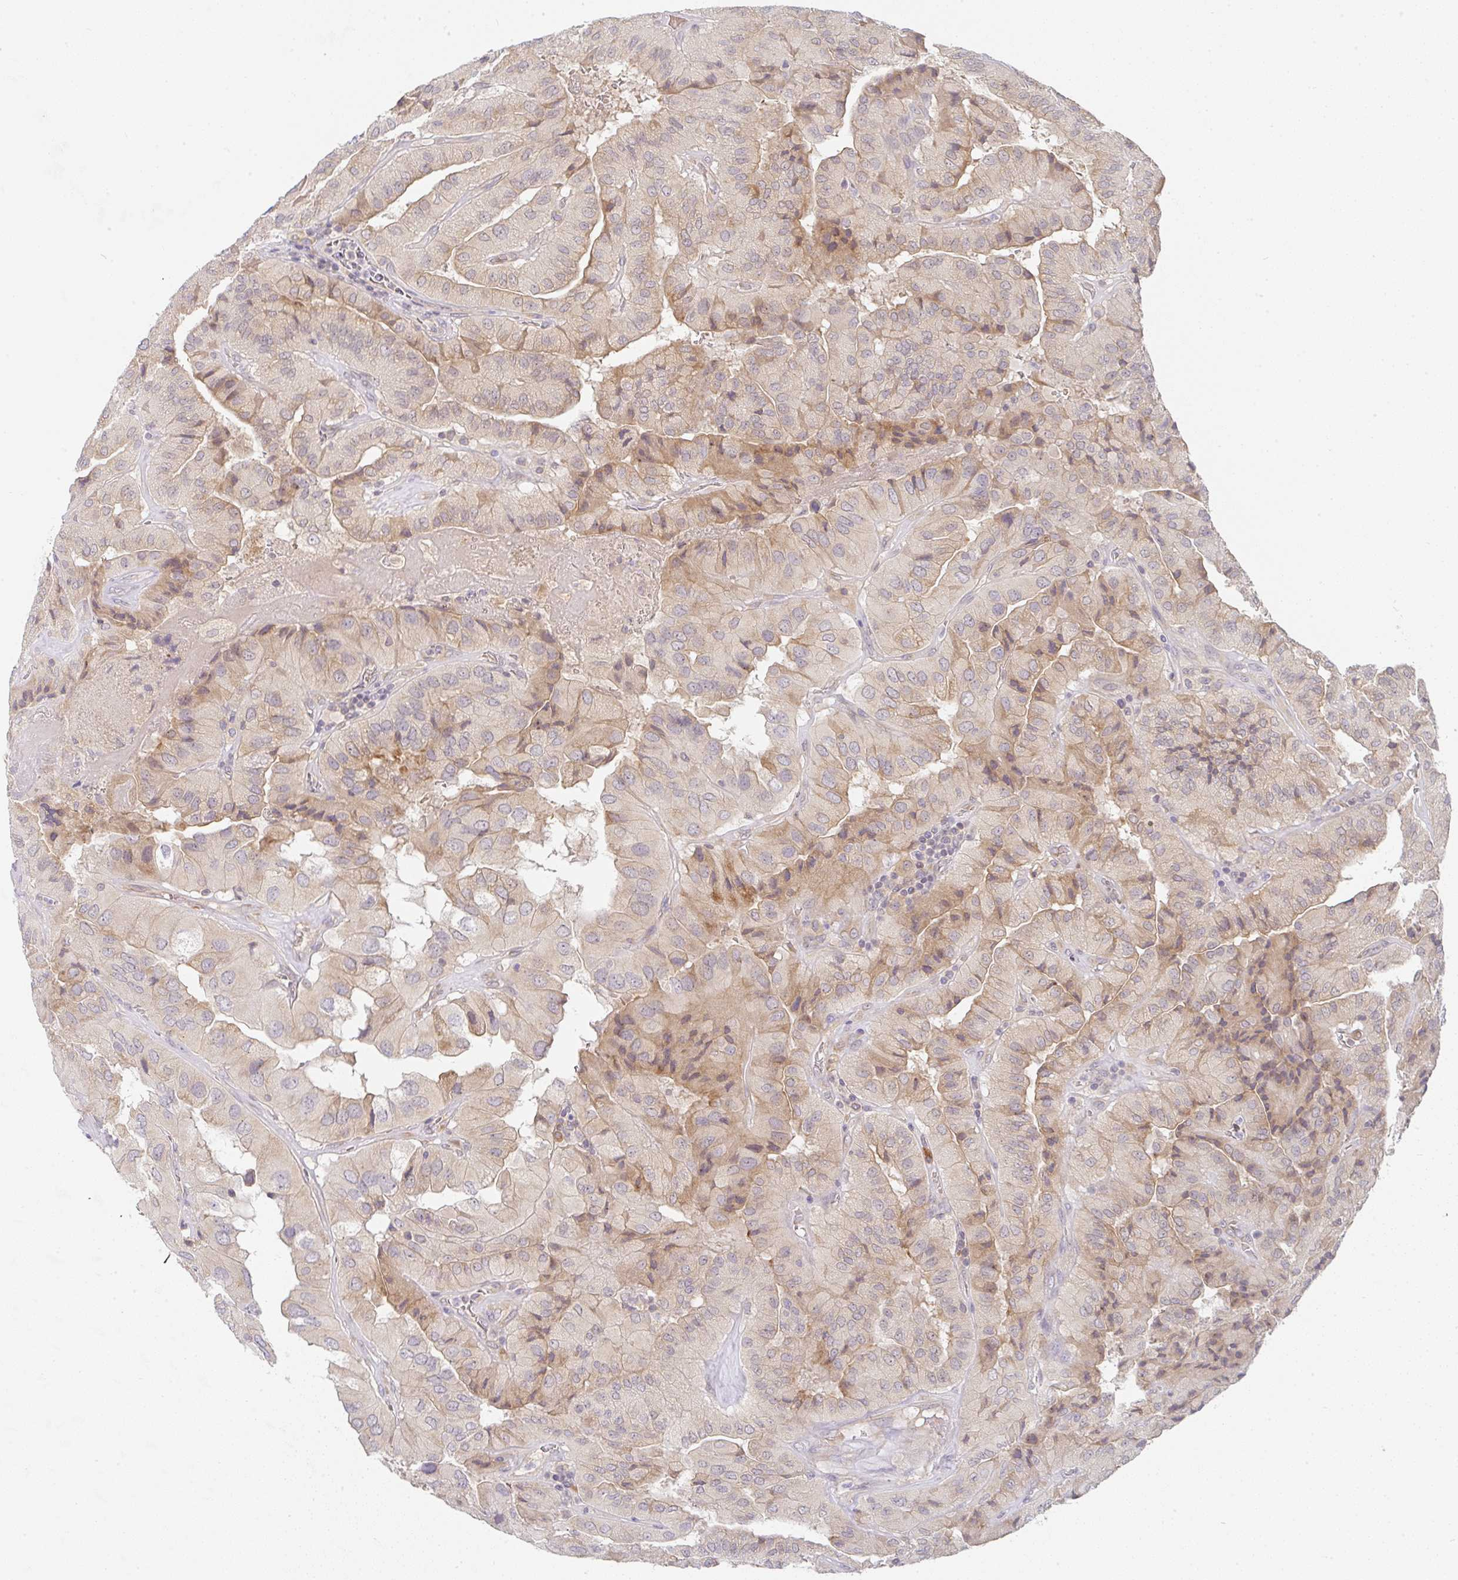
{"staining": {"intensity": "moderate", "quantity": "25%-75%", "location": "cytoplasmic/membranous"}, "tissue": "thyroid cancer", "cell_type": "Tumor cells", "image_type": "cancer", "snomed": [{"axis": "morphology", "description": "Normal tissue, NOS"}, {"axis": "morphology", "description": "Papillary adenocarcinoma, NOS"}, {"axis": "topography", "description": "Thyroid gland"}], "caption": "The immunohistochemical stain shows moderate cytoplasmic/membranous staining in tumor cells of thyroid cancer tissue.", "gene": "DERL2", "patient": {"sex": "female", "age": 59}}